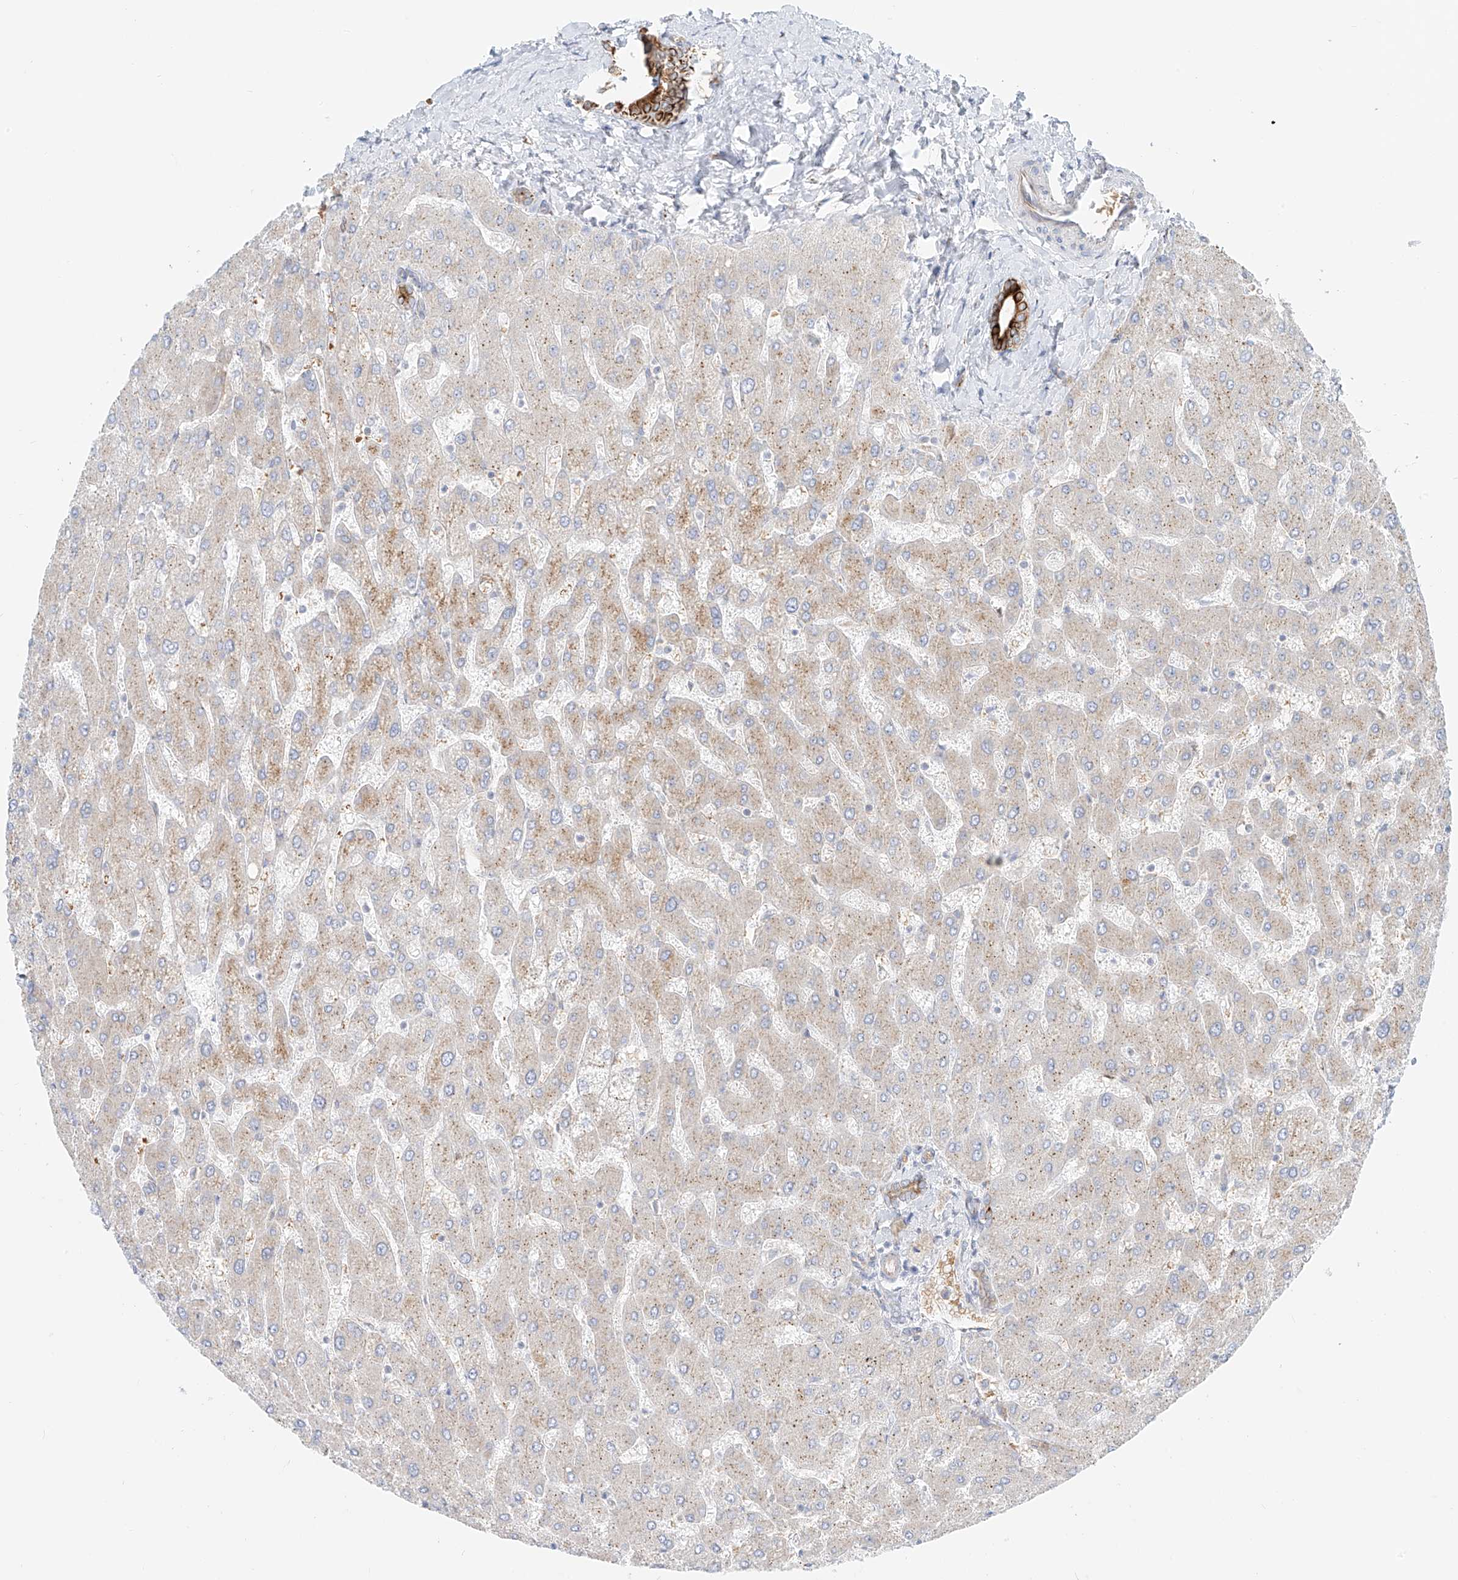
{"staining": {"intensity": "strong", "quantity": ">75%", "location": "cytoplasmic/membranous"}, "tissue": "liver", "cell_type": "Cholangiocytes", "image_type": "normal", "snomed": [{"axis": "morphology", "description": "Normal tissue, NOS"}, {"axis": "topography", "description": "Liver"}], "caption": "Immunohistochemistry (IHC) of normal liver shows high levels of strong cytoplasmic/membranous expression in about >75% of cholangiocytes.", "gene": "EIPR1", "patient": {"sex": "male", "age": 55}}